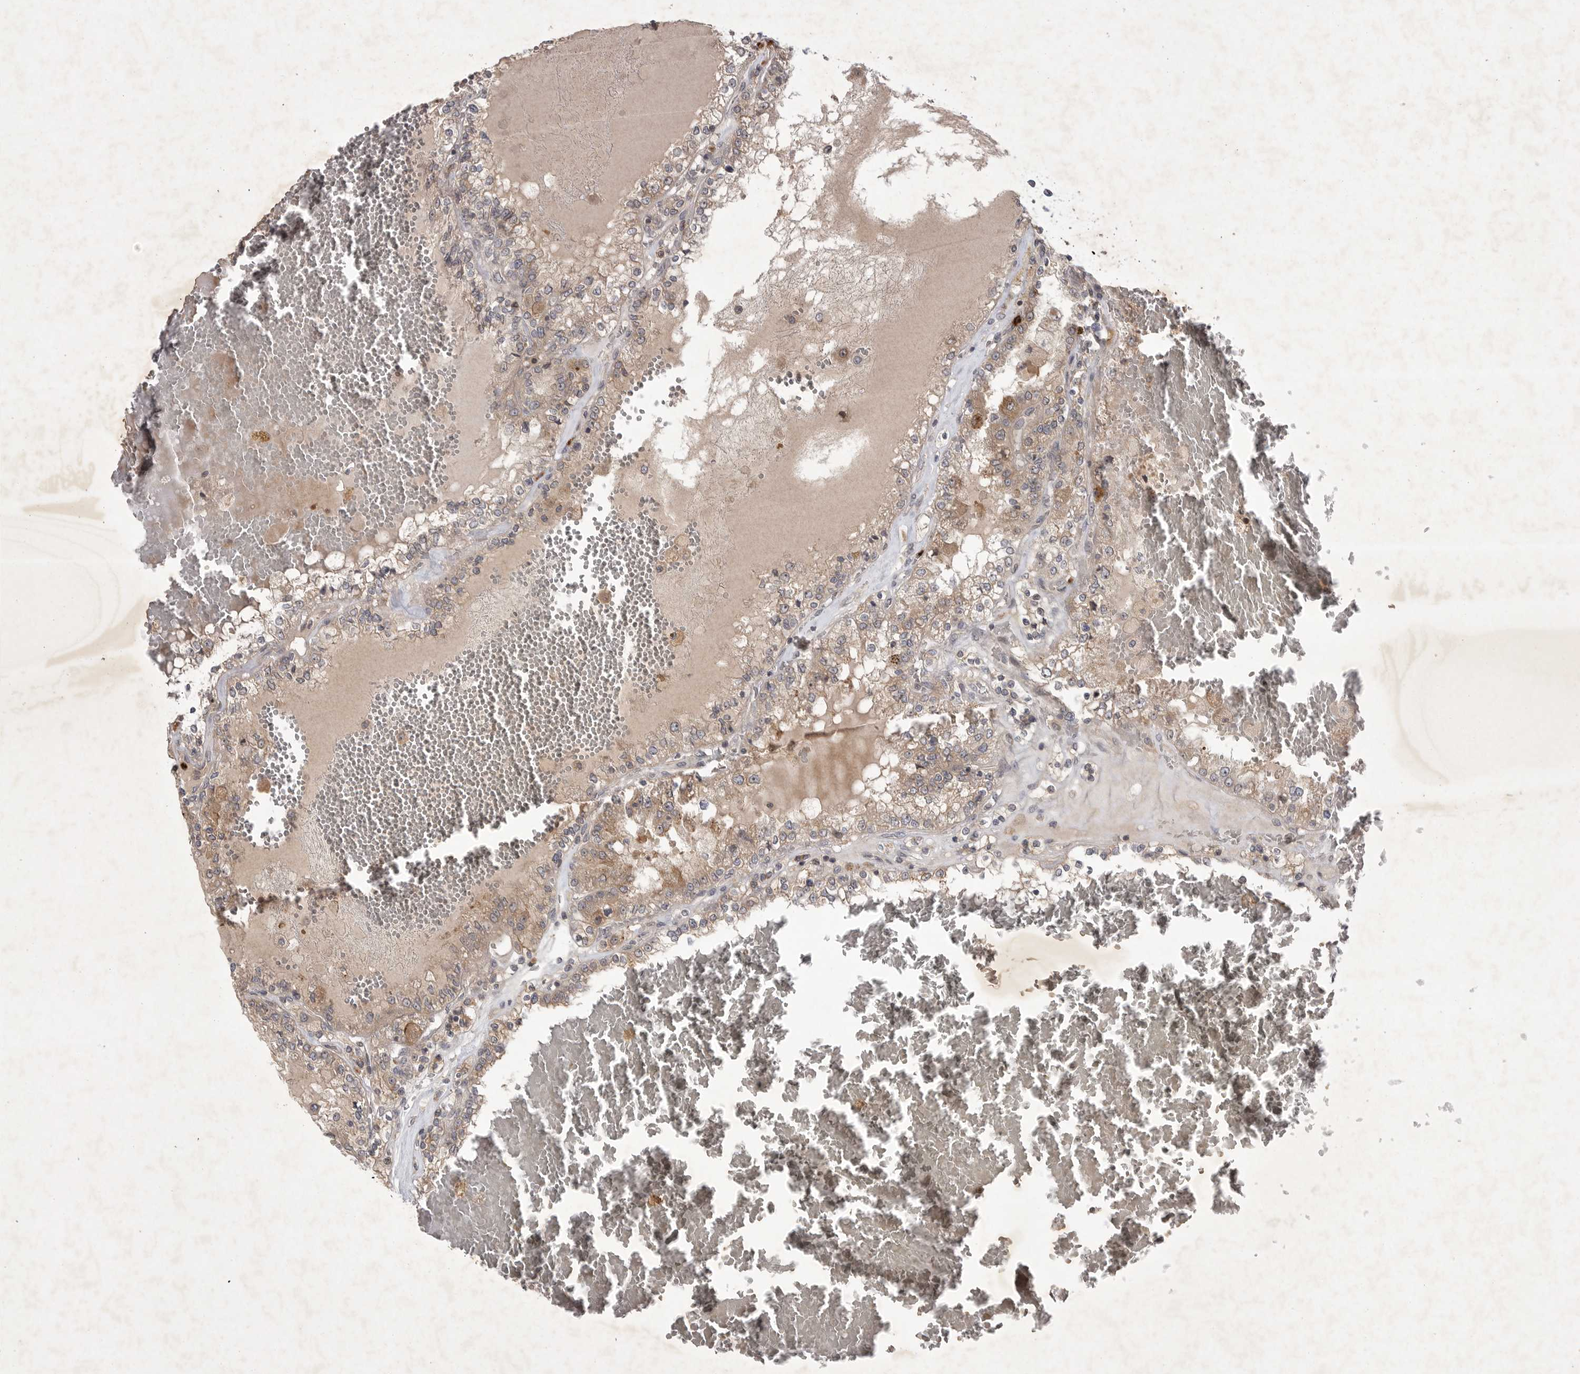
{"staining": {"intensity": "weak", "quantity": ">75%", "location": "cytoplasmic/membranous"}, "tissue": "renal cancer", "cell_type": "Tumor cells", "image_type": "cancer", "snomed": [{"axis": "morphology", "description": "Adenocarcinoma, NOS"}, {"axis": "topography", "description": "Kidney"}], "caption": "Weak cytoplasmic/membranous positivity is seen in approximately >75% of tumor cells in renal cancer (adenocarcinoma).", "gene": "UBE3D", "patient": {"sex": "female", "age": 56}}